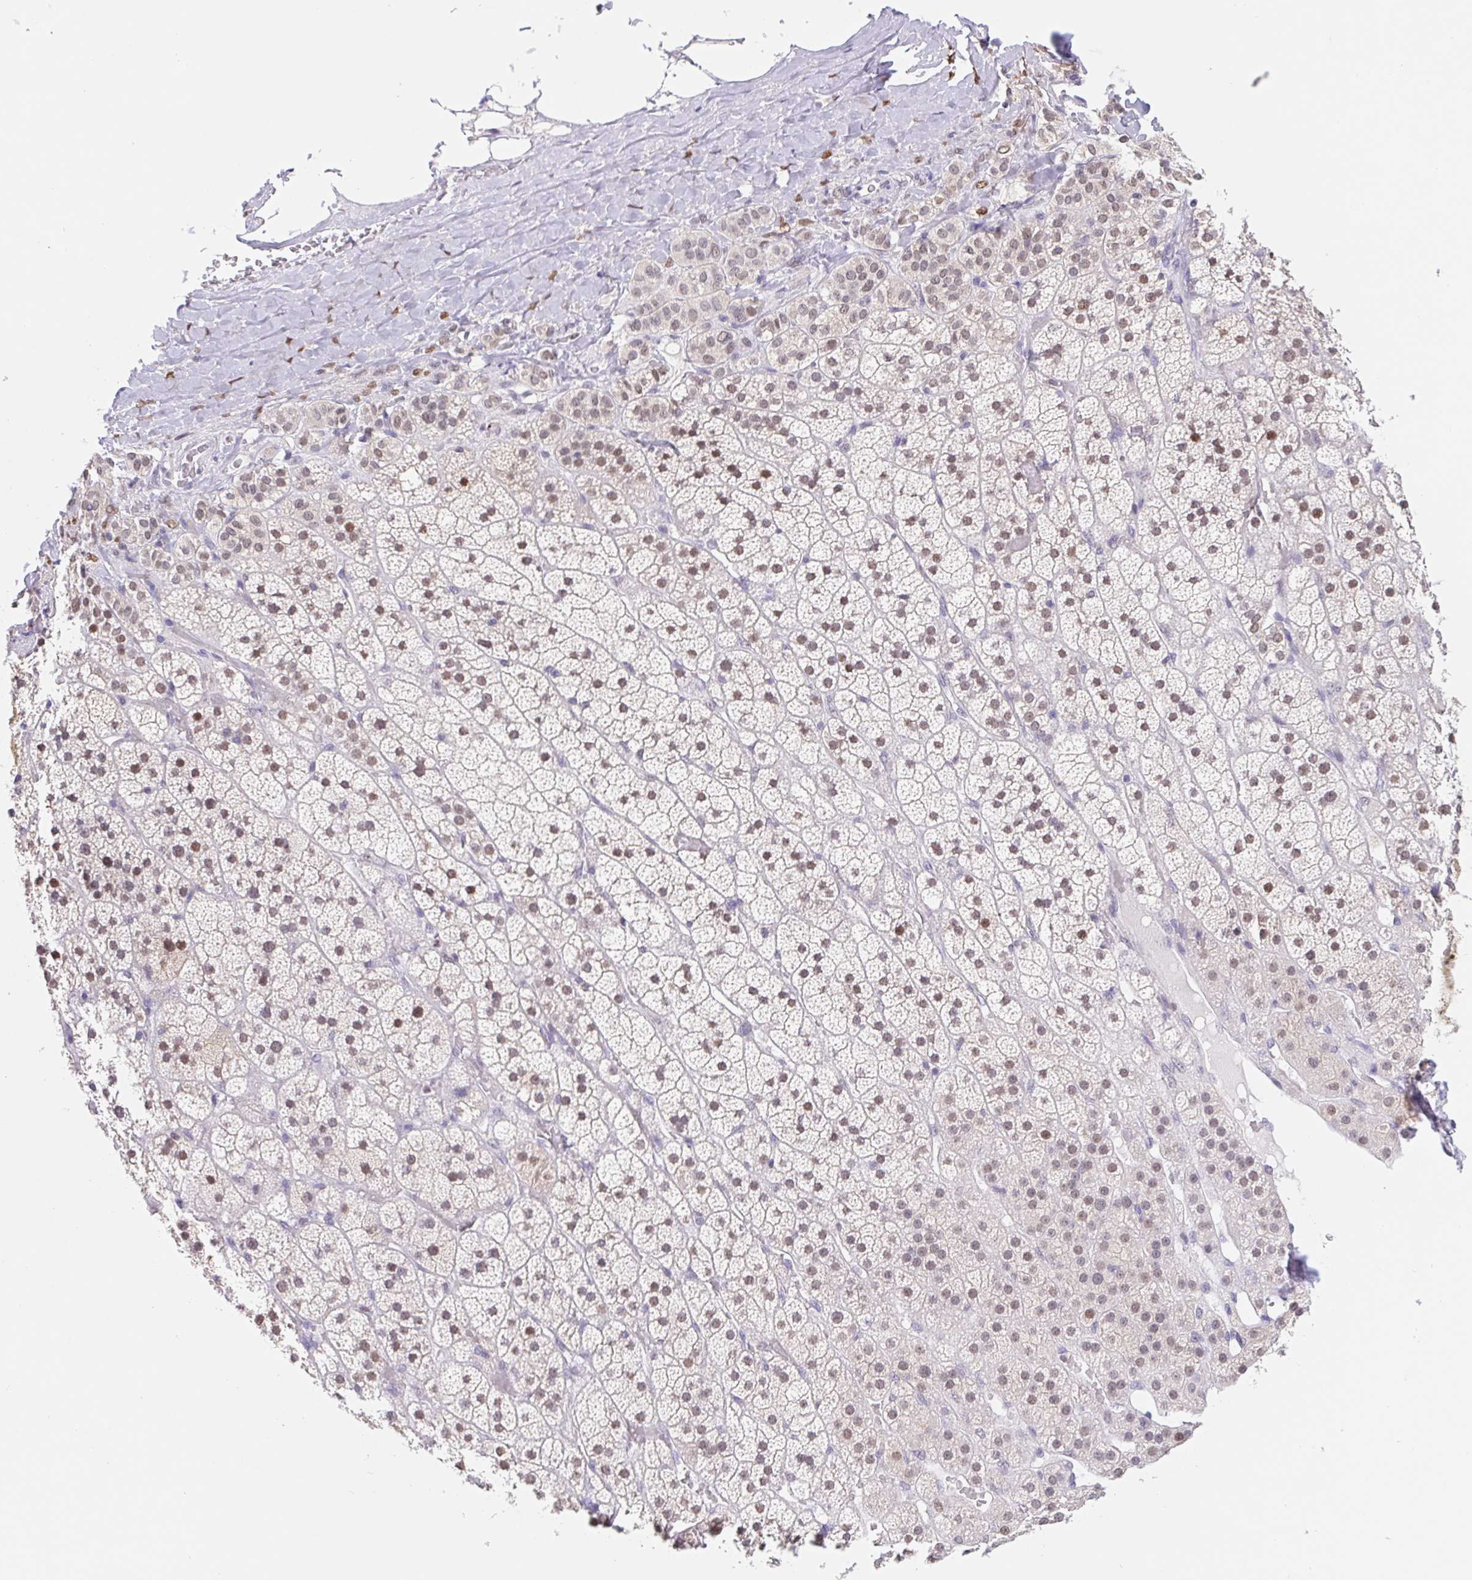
{"staining": {"intensity": "moderate", "quantity": "25%-75%", "location": "nuclear"}, "tissue": "adrenal gland", "cell_type": "Glandular cells", "image_type": "normal", "snomed": [{"axis": "morphology", "description": "Normal tissue, NOS"}, {"axis": "topography", "description": "Adrenal gland"}], "caption": "Immunohistochemical staining of unremarkable human adrenal gland shows 25%-75% levels of moderate nuclear protein staining in approximately 25%-75% of glandular cells. (DAB IHC with brightfield microscopy, high magnification).", "gene": "L3MBTL4", "patient": {"sex": "male", "age": 57}}